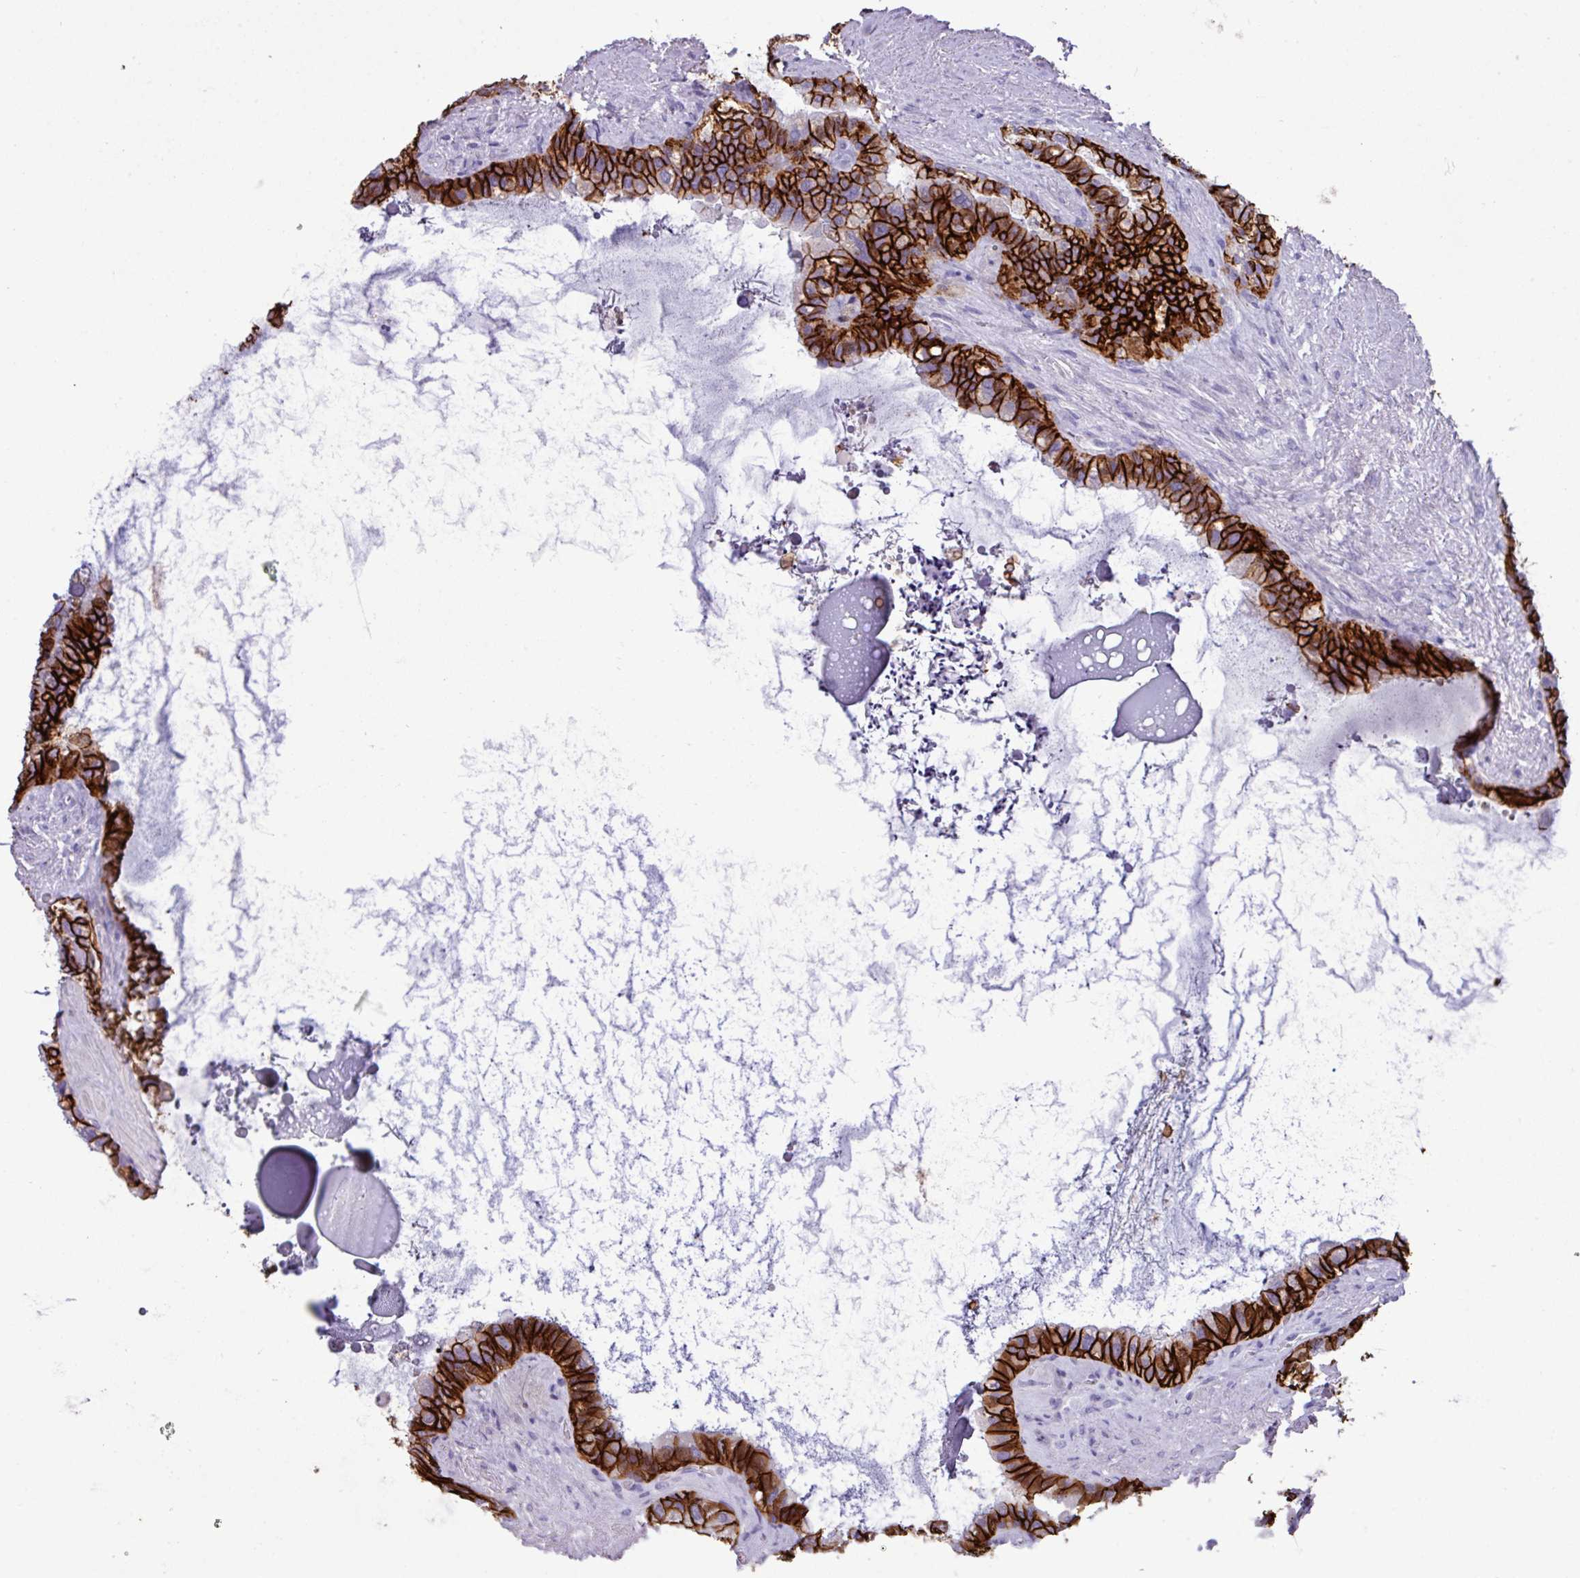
{"staining": {"intensity": "strong", "quantity": "25%-75%", "location": "cytoplasmic/membranous"}, "tissue": "seminal vesicle", "cell_type": "Glandular cells", "image_type": "normal", "snomed": [{"axis": "morphology", "description": "Normal tissue, NOS"}, {"axis": "topography", "description": "Seminal veicle"}, {"axis": "topography", "description": "Peripheral nerve tissue"}], "caption": "Approximately 25%-75% of glandular cells in unremarkable seminal vesicle display strong cytoplasmic/membranous protein positivity as visualized by brown immunohistochemical staining.", "gene": "EPCAM", "patient": {"sex": "male", "age": 76}}